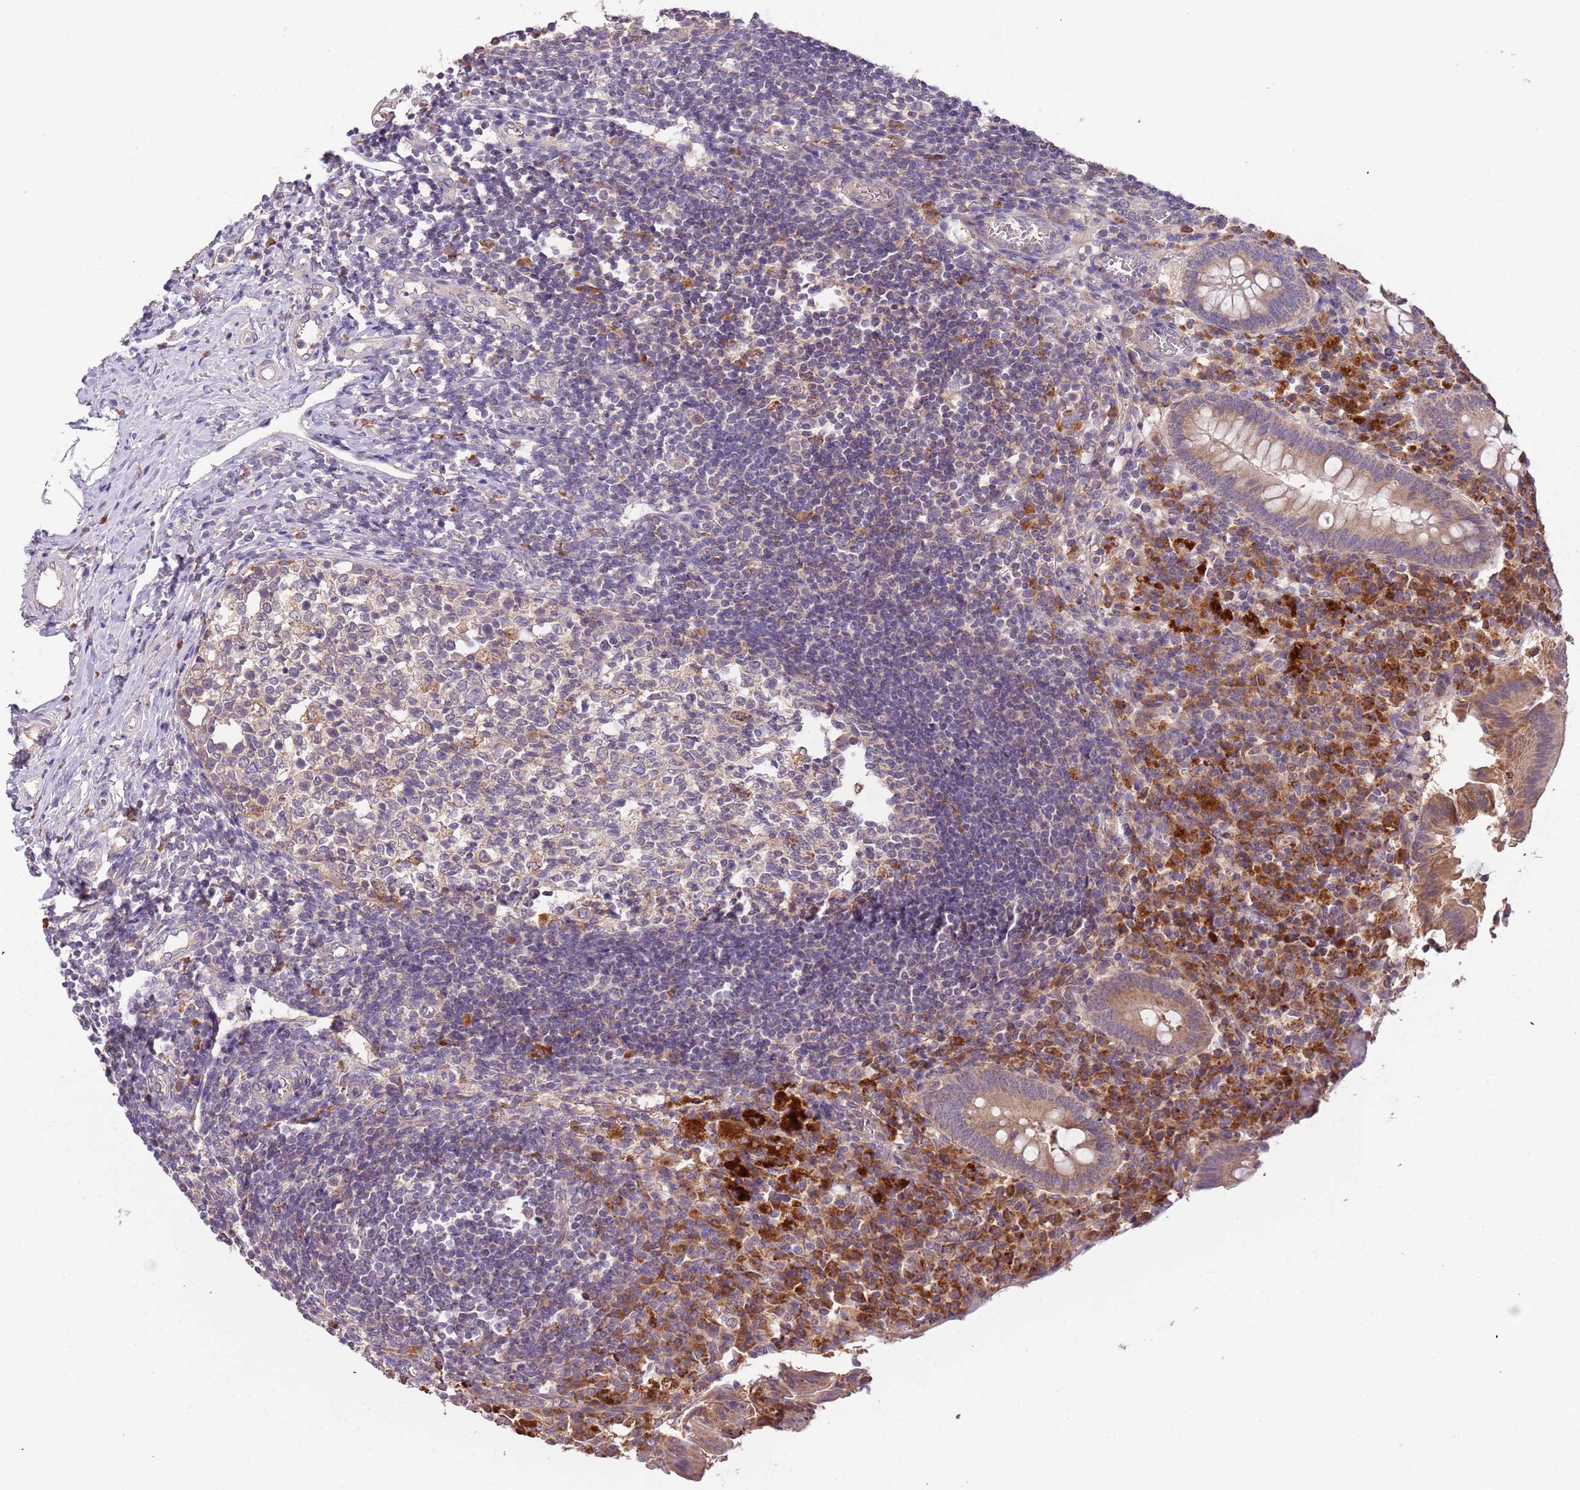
{"staining": {"intensity": "moderate", "quantity": "25%-75%", "location": "cytoplasmic/membranous"}, "tissue": "appendix", "cell_type": "Glandular cells", "image_type": "normal", "snomed": [{"axis": "morphology", "description": "Normal tissue, NOS"}, {"axis": "topography", "description": "Appendix"}], "caption": "This photomicrograph demonstrates normal appendix stained with IHC to label a protein in brown. The cytoplasmic/membranous of glandular cells show moderate positivity for the protein. Nuclei are counter-stained blue.", "gene": "FECH", "patient": {"sex": "female", "age": 17}}